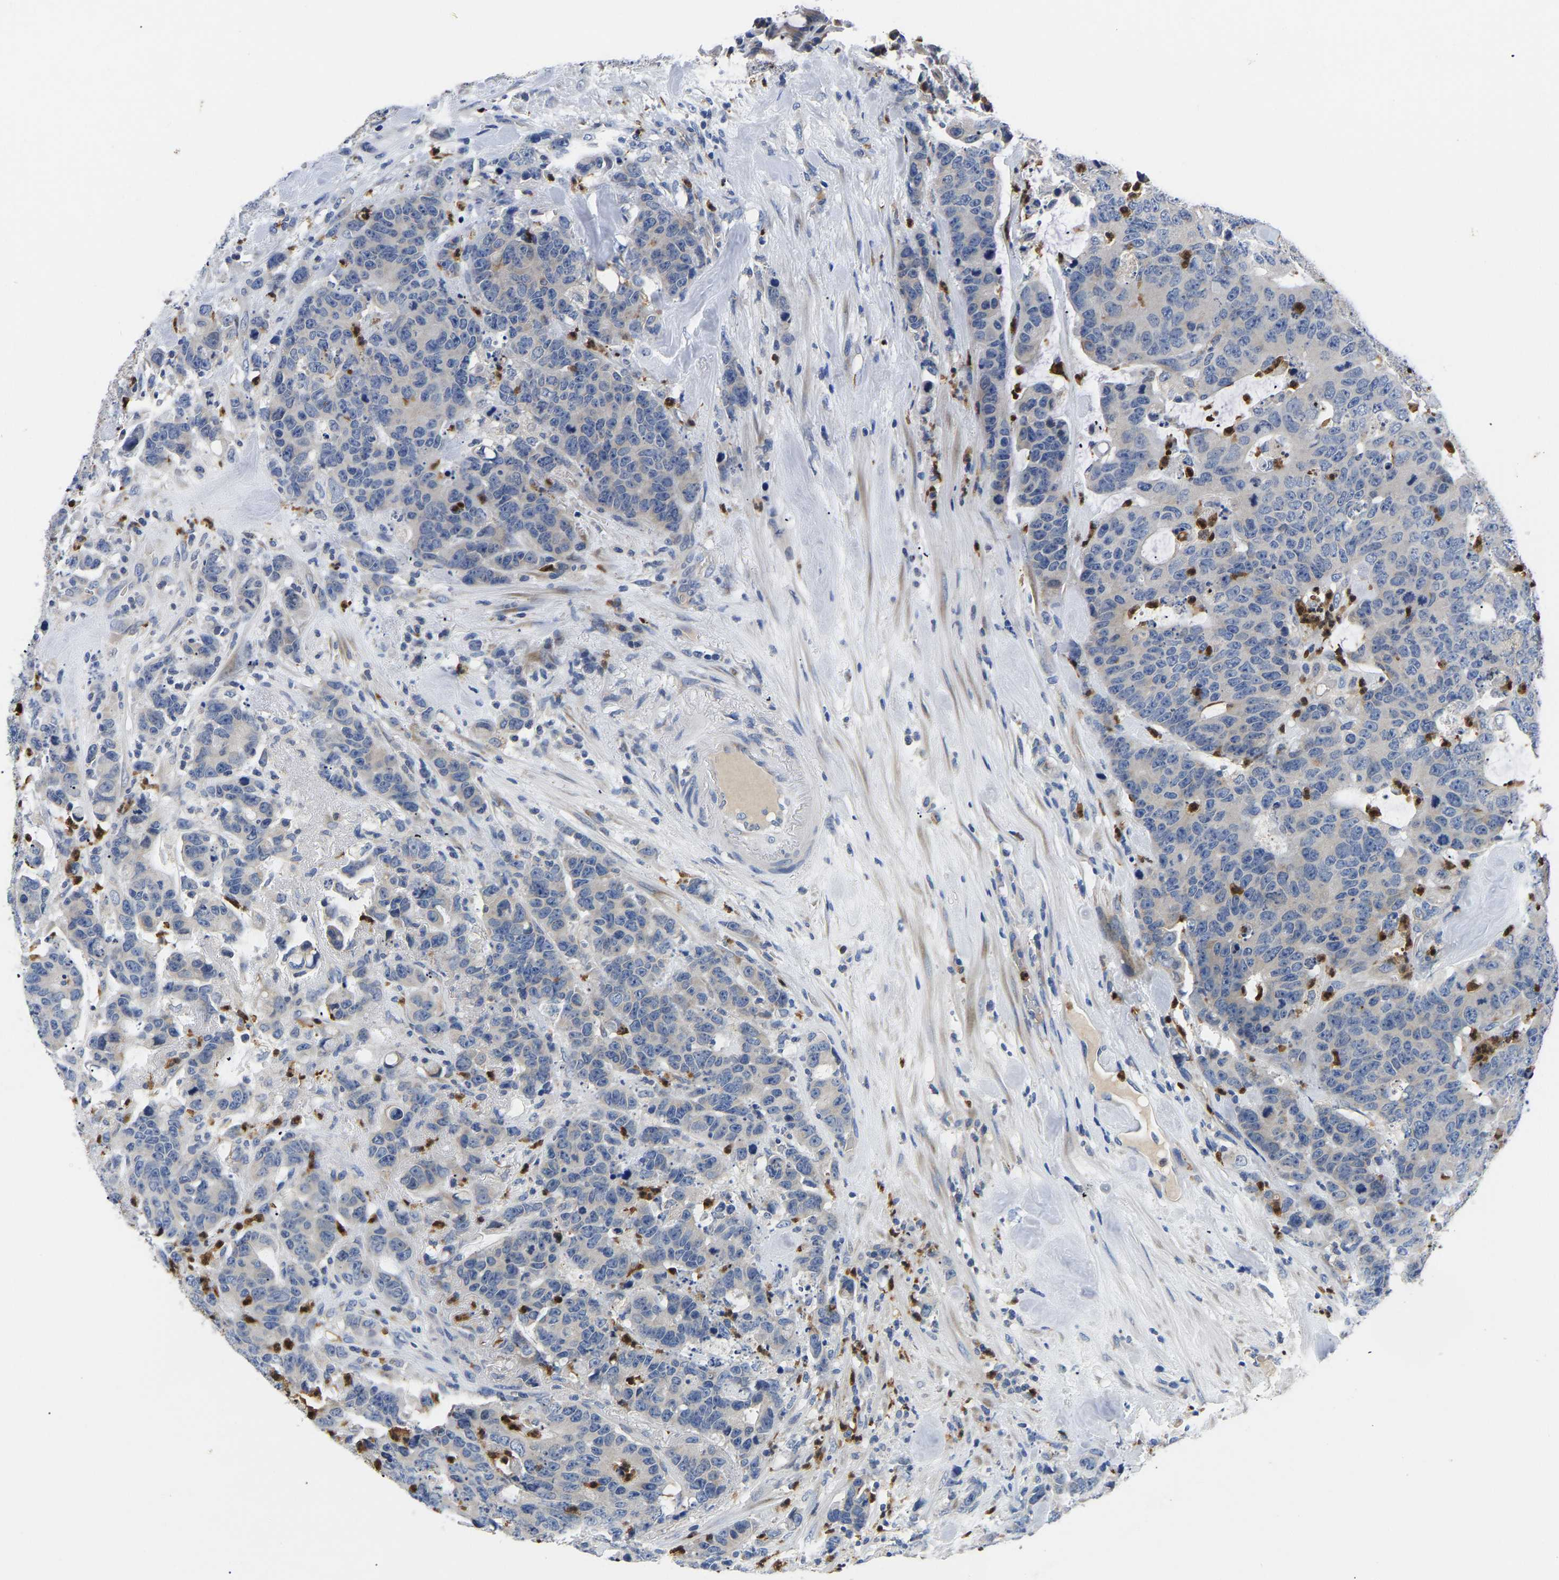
{"staining": {"intensity": "negative", "quantity": "none", "location": "none"}, "tissue": "colorectal cancer", "cell_type": "Tumor cells", "image_type": "cancer", "snomed": [{"axis": "morphology", "description": "Adenocarcinoma, NOS"}, {"axis": "topography", "description": "Colon"}], "caption": "Tumor cells show no significant positivity in adenocarcinoma (colorectal).", "gene": "TOR1B", "patient": {"sex": "female", "age": 86}}